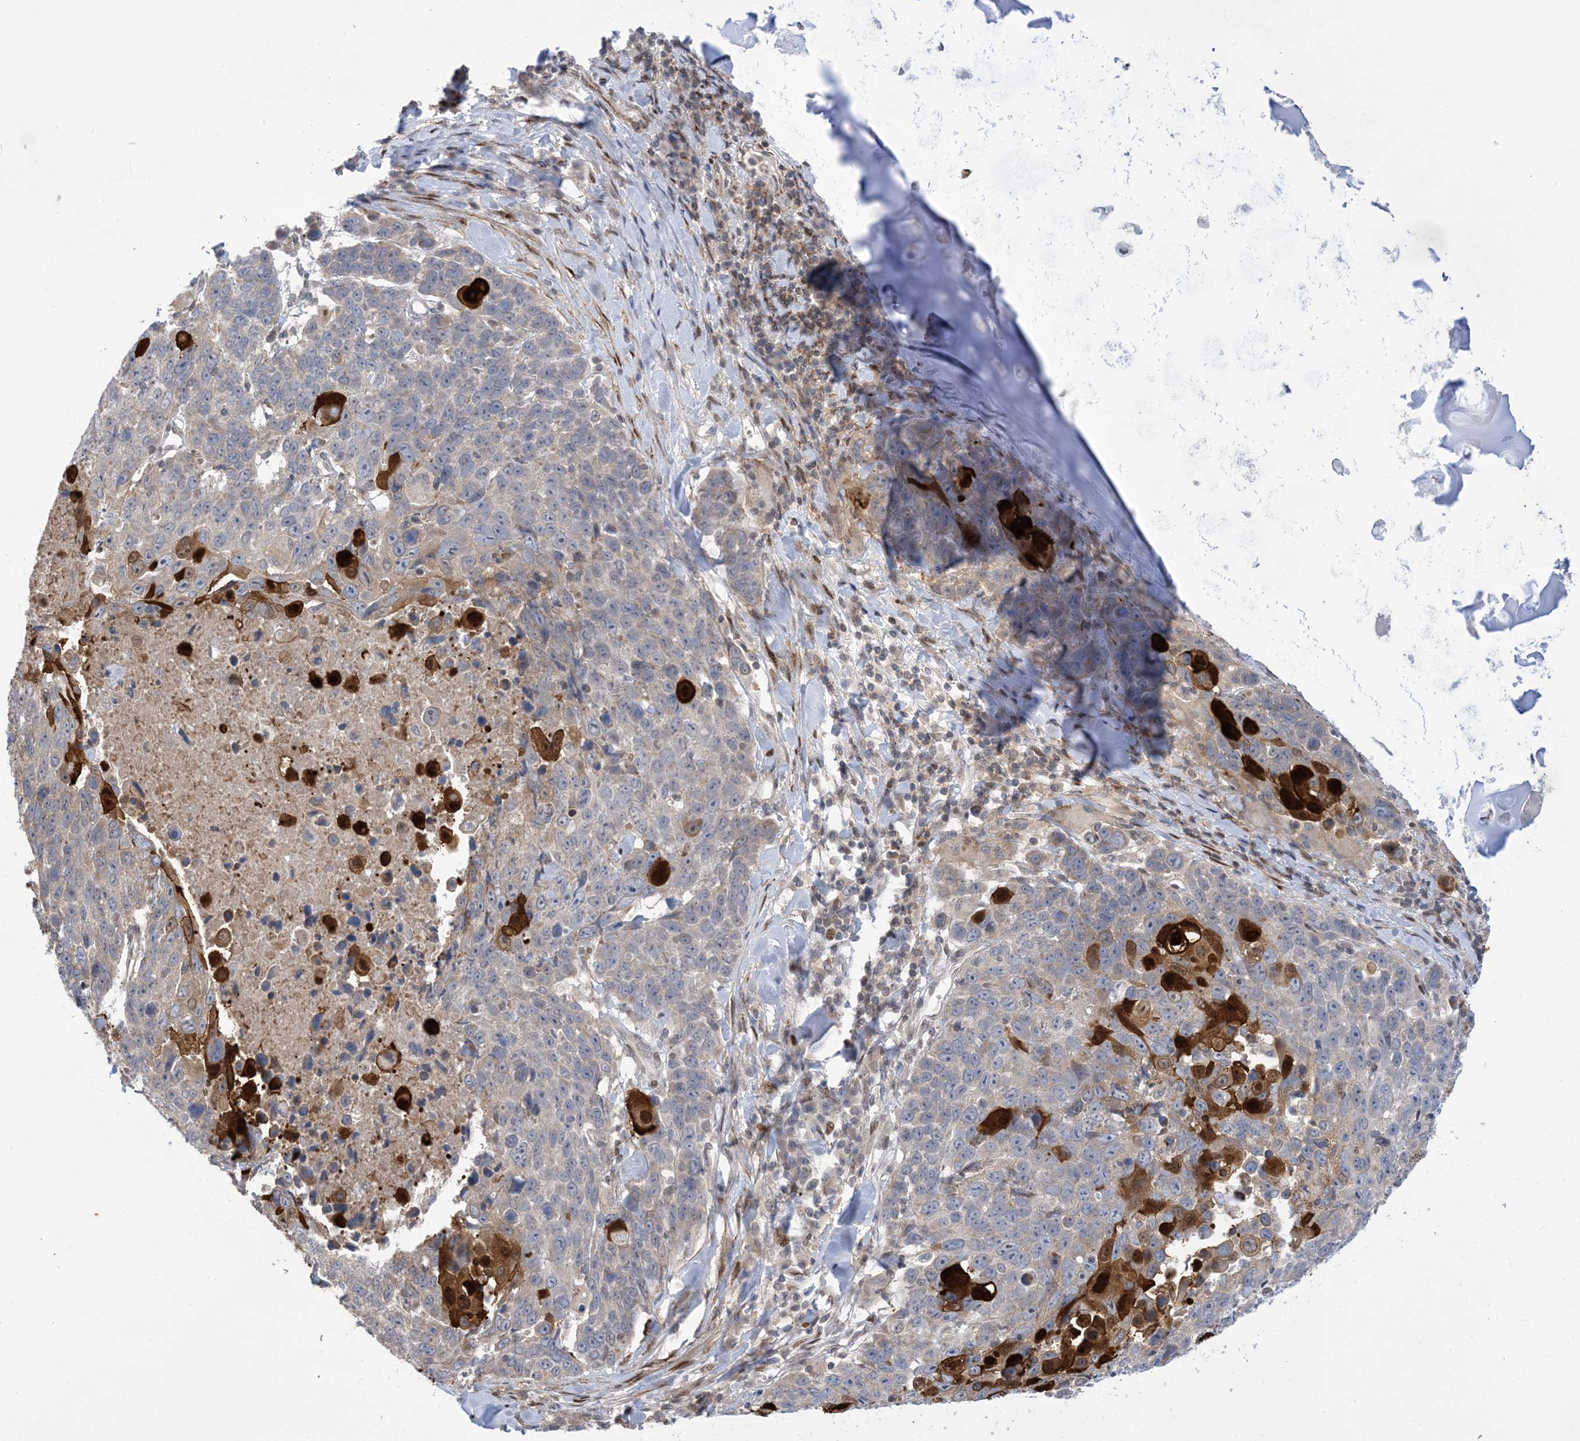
{"staining": {"intensity": "strong", "quantity": "<25%", "location": "cytoplasmic/membranous,nuclear"}, "tissue": "lung cancer", "cell_type": "Tumor cells", "image_type": "cancer", "snomed": [{"axis": "morphology", "description": "Squamous cell carcinoma, NOS"}, {"axis": "topography", "description": "Lung"}], "caption": "A photomicrograph showing strong cytoplasmic/membranous and nuclear positivity in approximately <25% of tumor cells in squamous cell carcinoma (lung), as visualized by brown immunohistochemical staining.", "gene": "ZNF8", "patient": {"sex": "male", "age": 66}}